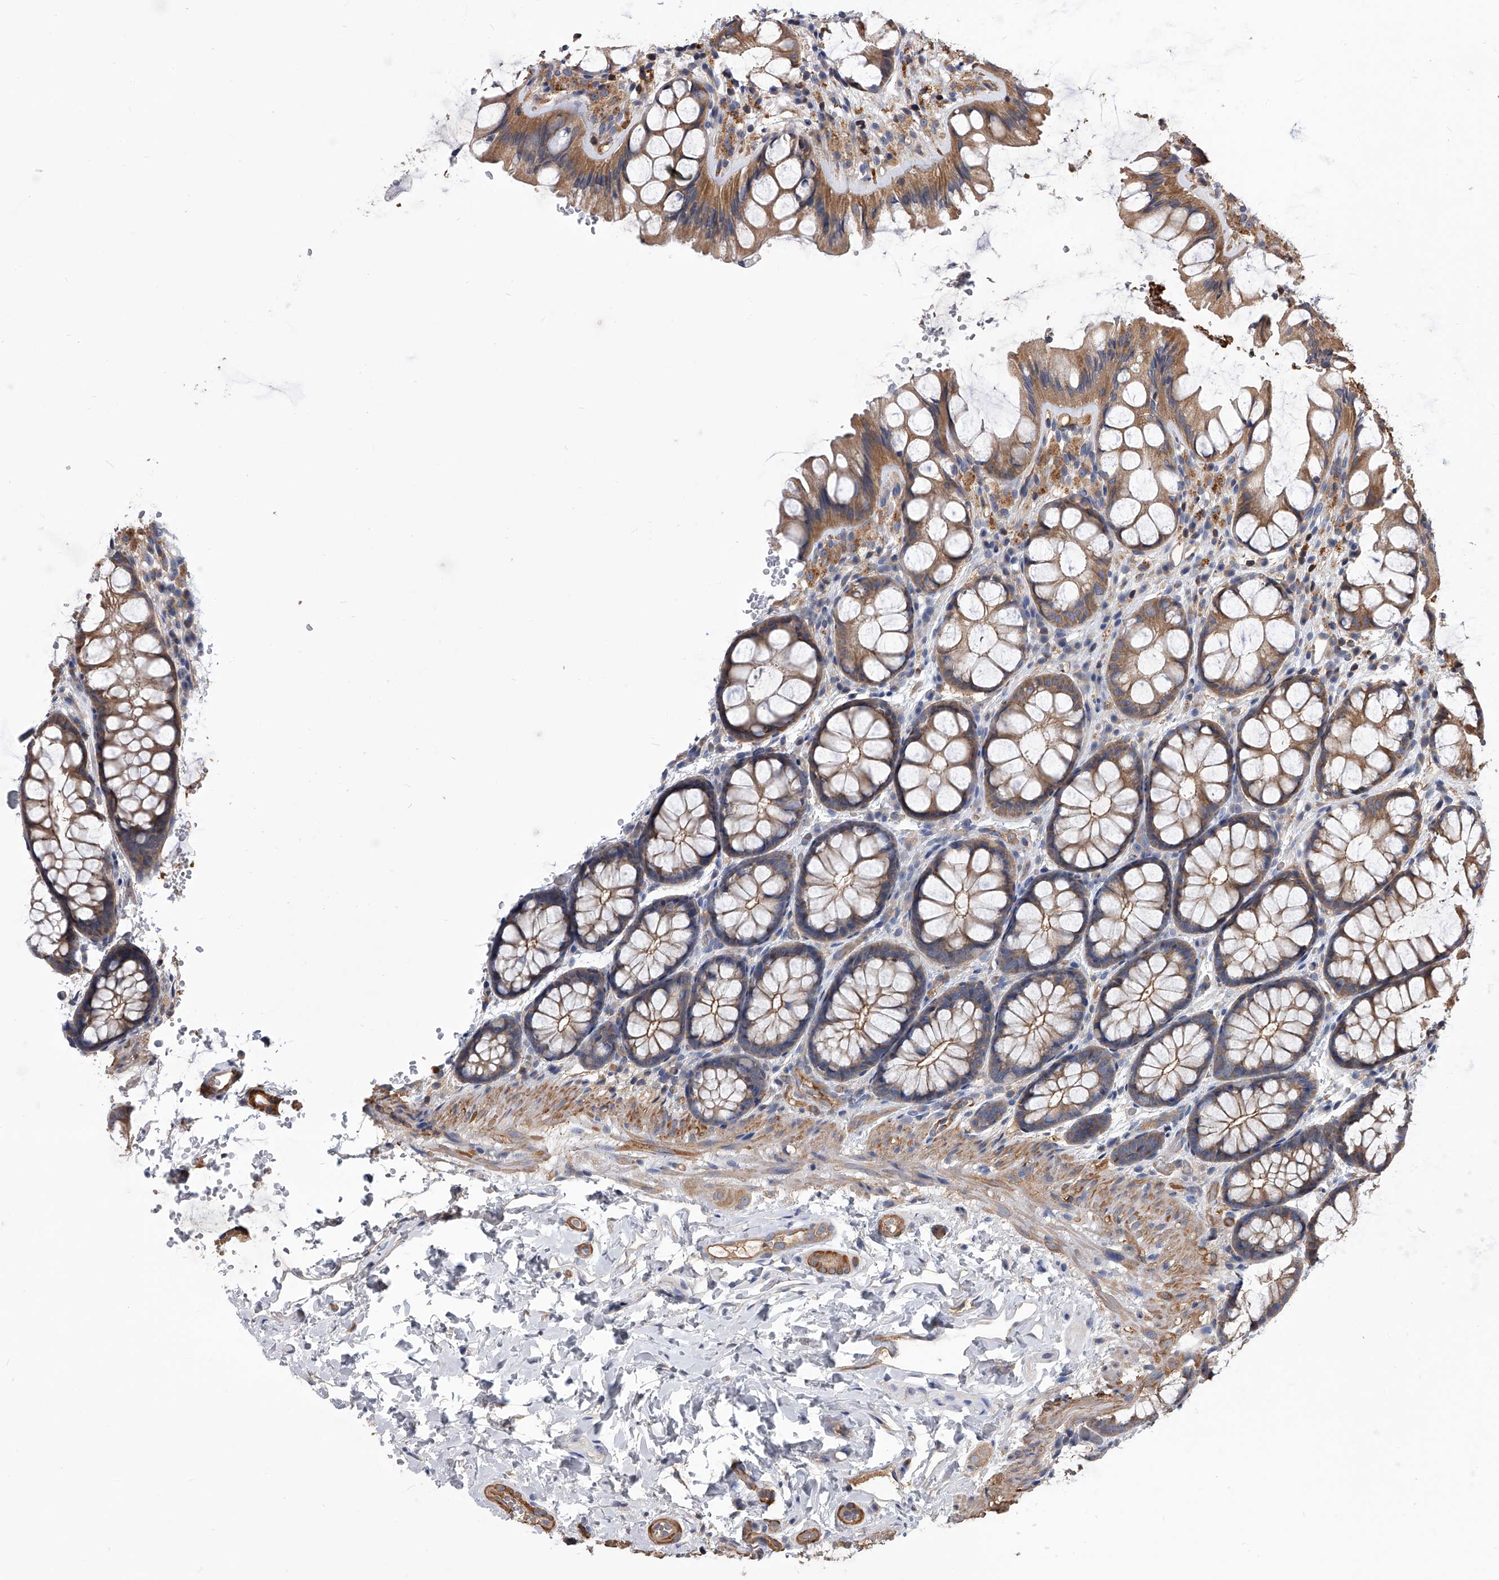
{"staining": {"intensity": "moderate", "quantity": ">75%", "location": "cytoplasmic/membranous"}, "tissue": "colon", "cell_type": "Endothelial cells", "image_type": "normal", "snomed": [{"axis": "morphology", "description": "Normal tissue, NOS"}, {"axis": "topography", "description": "Colon"}], "caption": "Human colon stained with a protein marker shows moderate staining in endothelial cells.", "gene": "CUL7", "patient": {"sex": "male", "age": 47}}